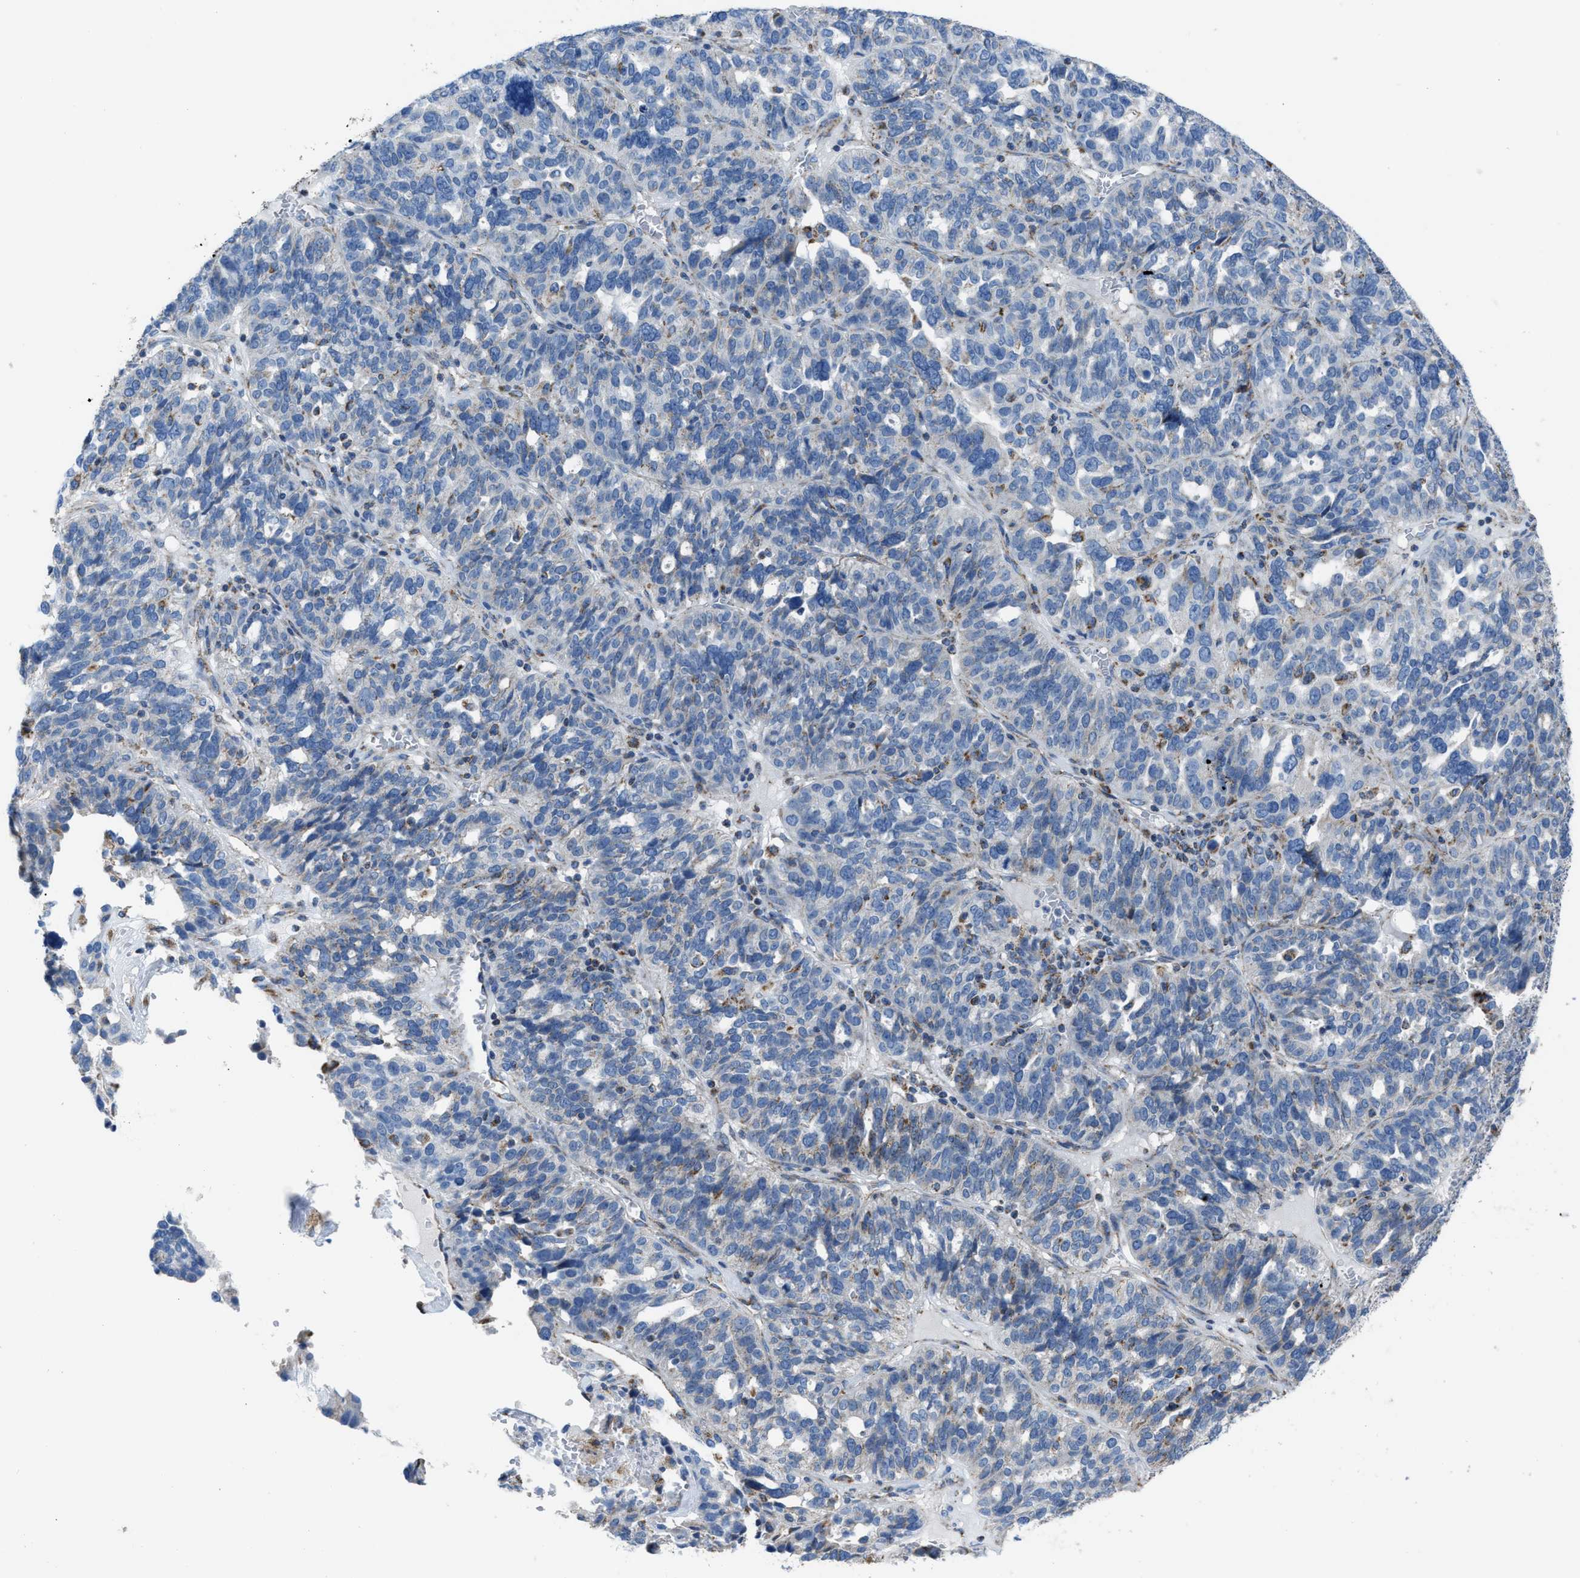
{"staining": {"intensity": "negative", "quantity": "none", "location": "none"}, "tissue": "ovarian cancer", "cell_type": "Tumor cells", "image_type": "cancer", "snomed": [{"axis": "morphology", "description": "Cystadenocarcinoma, serous, NOS"}, {"axis": "topography", "description": "Ovary"}], "caption": "The immunohistochemistry (IHC) histopathology image has no significant staining in tumor cells of ovarian cancer tissue. (DAB (3,3'-diaminobenzidine) IHC with hematoxylin counter stain).", "gene": "ETFB", "patient": {"sex": "female", "age": 59}}